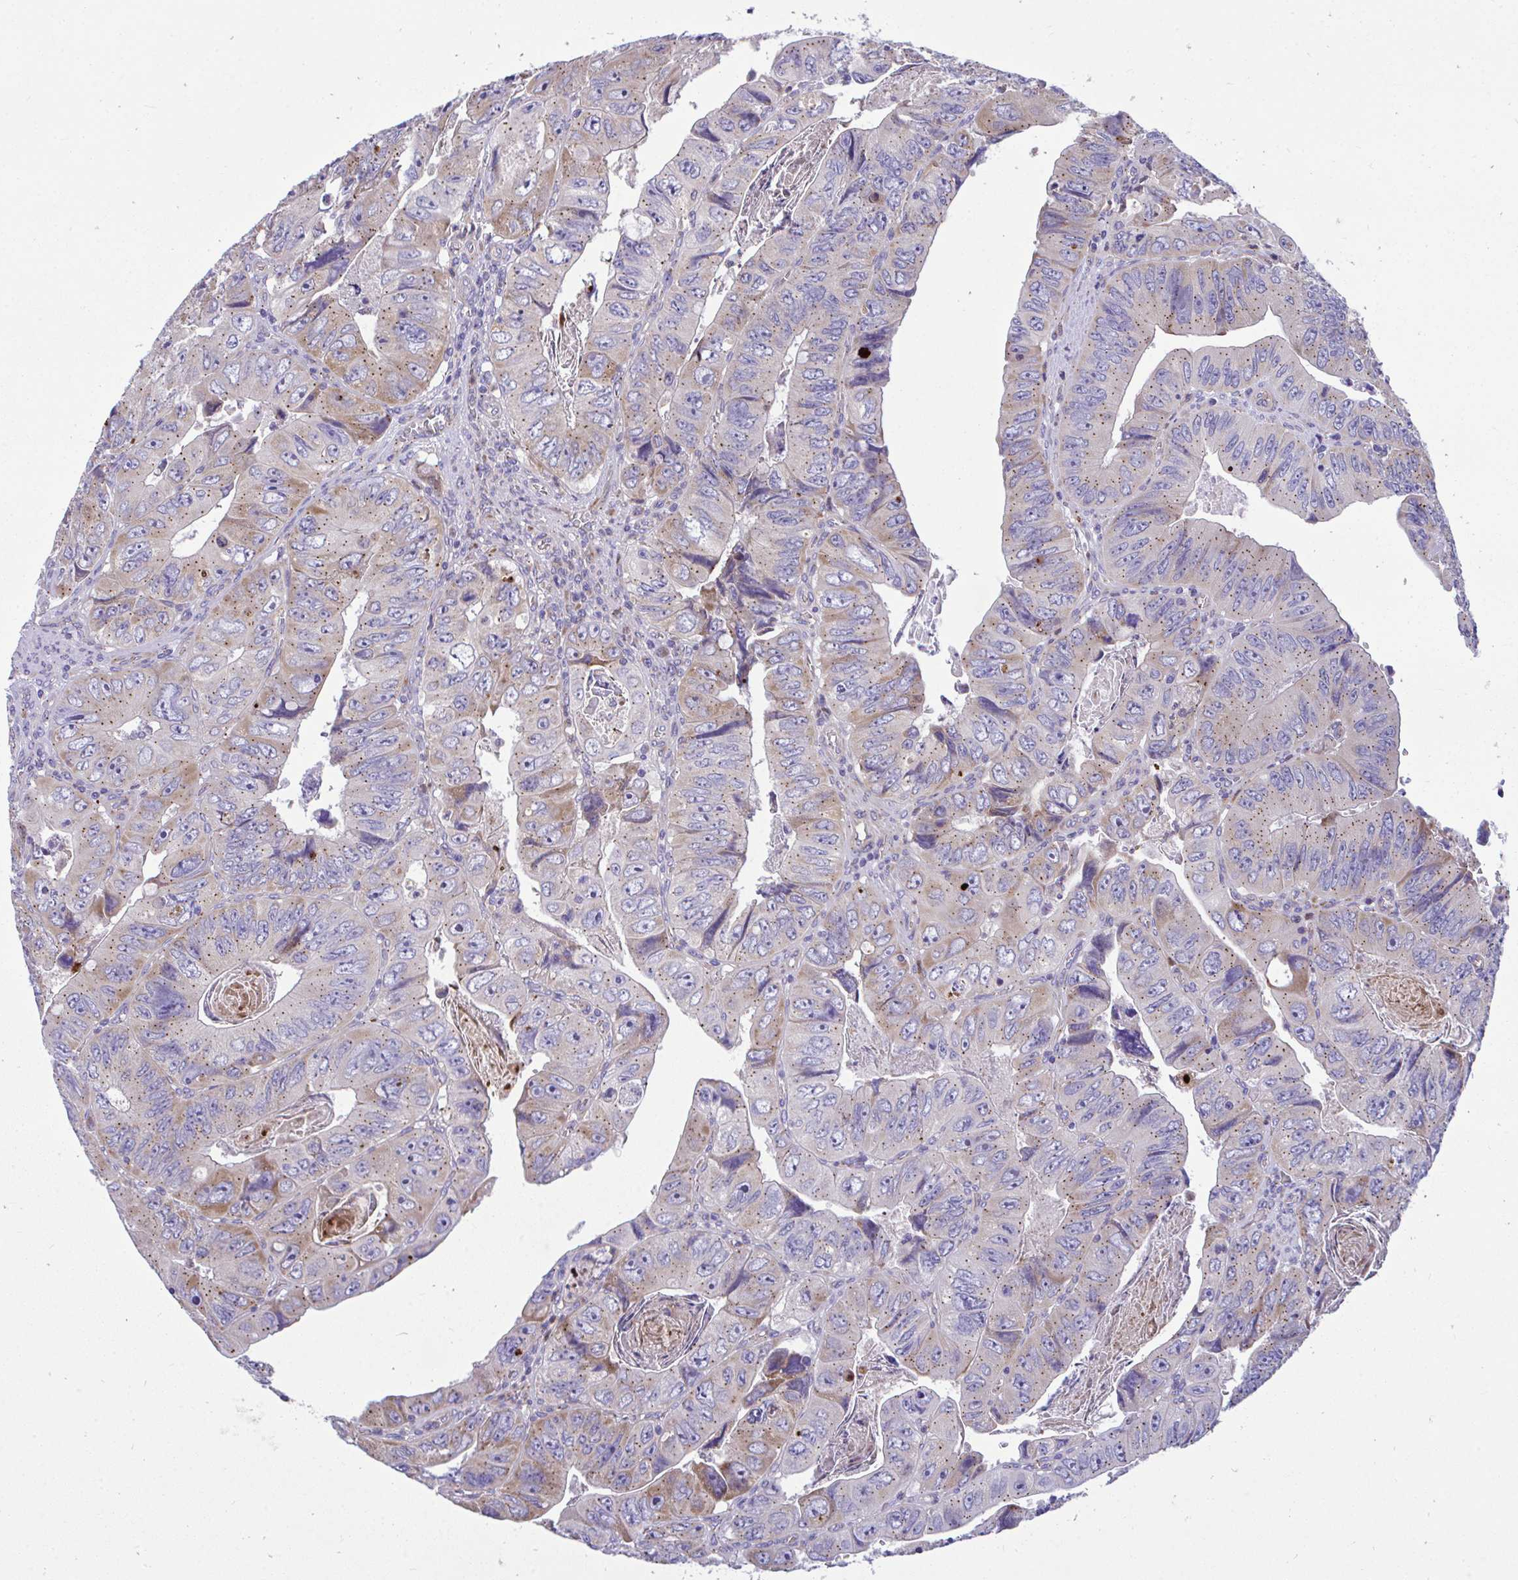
{"staining": {"intensity": "weak", "quantity": "25%-75%", "location": "cytoplasmic/membranous"}, "tissue": "colorectal cancer", "cell_type": "Tumor cells", "image_type": "cancer", "snomed": [{"axis": "morphology", "description": "Adenocarcinoma, NOS"}, {"axis": "topography", "description": "Colon"}], "caption": "Immunohistochemistry (IHC) photomicrograph of neoplastic tissue: colorectal adenocarcinoma stained using IHC displays low levels of weak protein expression localized specifically in the cytoplasmic/membranous of tumor cells, appearing as a cytoplasmic/membranous brown color.", "gene": "MRPS16", "patient": {"sex": "female", "age": 84}}